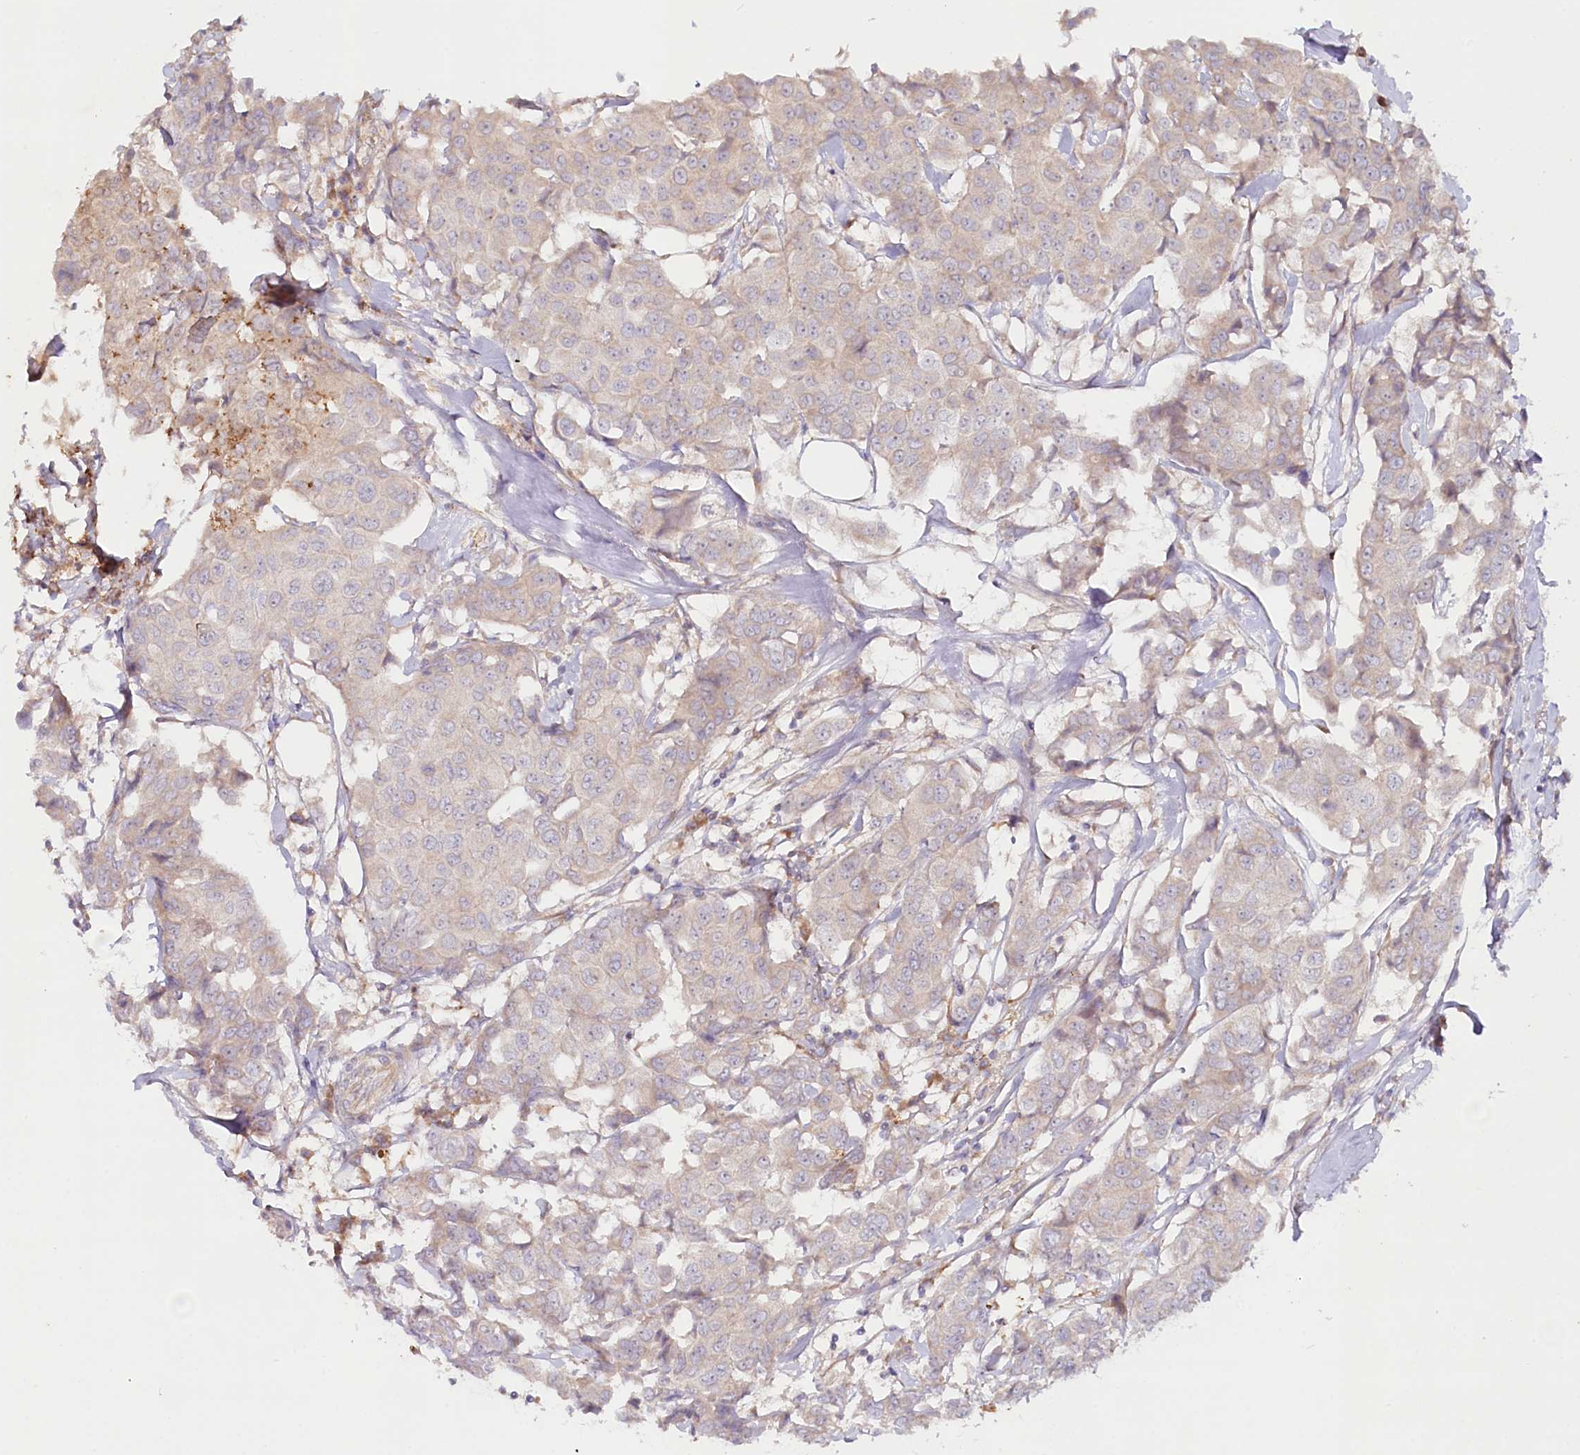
{"staining": {"intensity": "negative", "quantity": "none", "location": "none"}, "tissue": "breast cancer", "cell_type": "Tumor cells", "image_type": "cancer", "snomed": [{"axis": "morphology", "description": "Duct carcinoma"}, {"axis": "topography", "description": "Breast"}], "caption": "IHC micrograph of human invasive ductal carcinoma (breast) stained for a protein (brown), which shows no staining in tumor cells.", "gene": "TNIP1", "patient": {"sex": "female", "age": 80}}